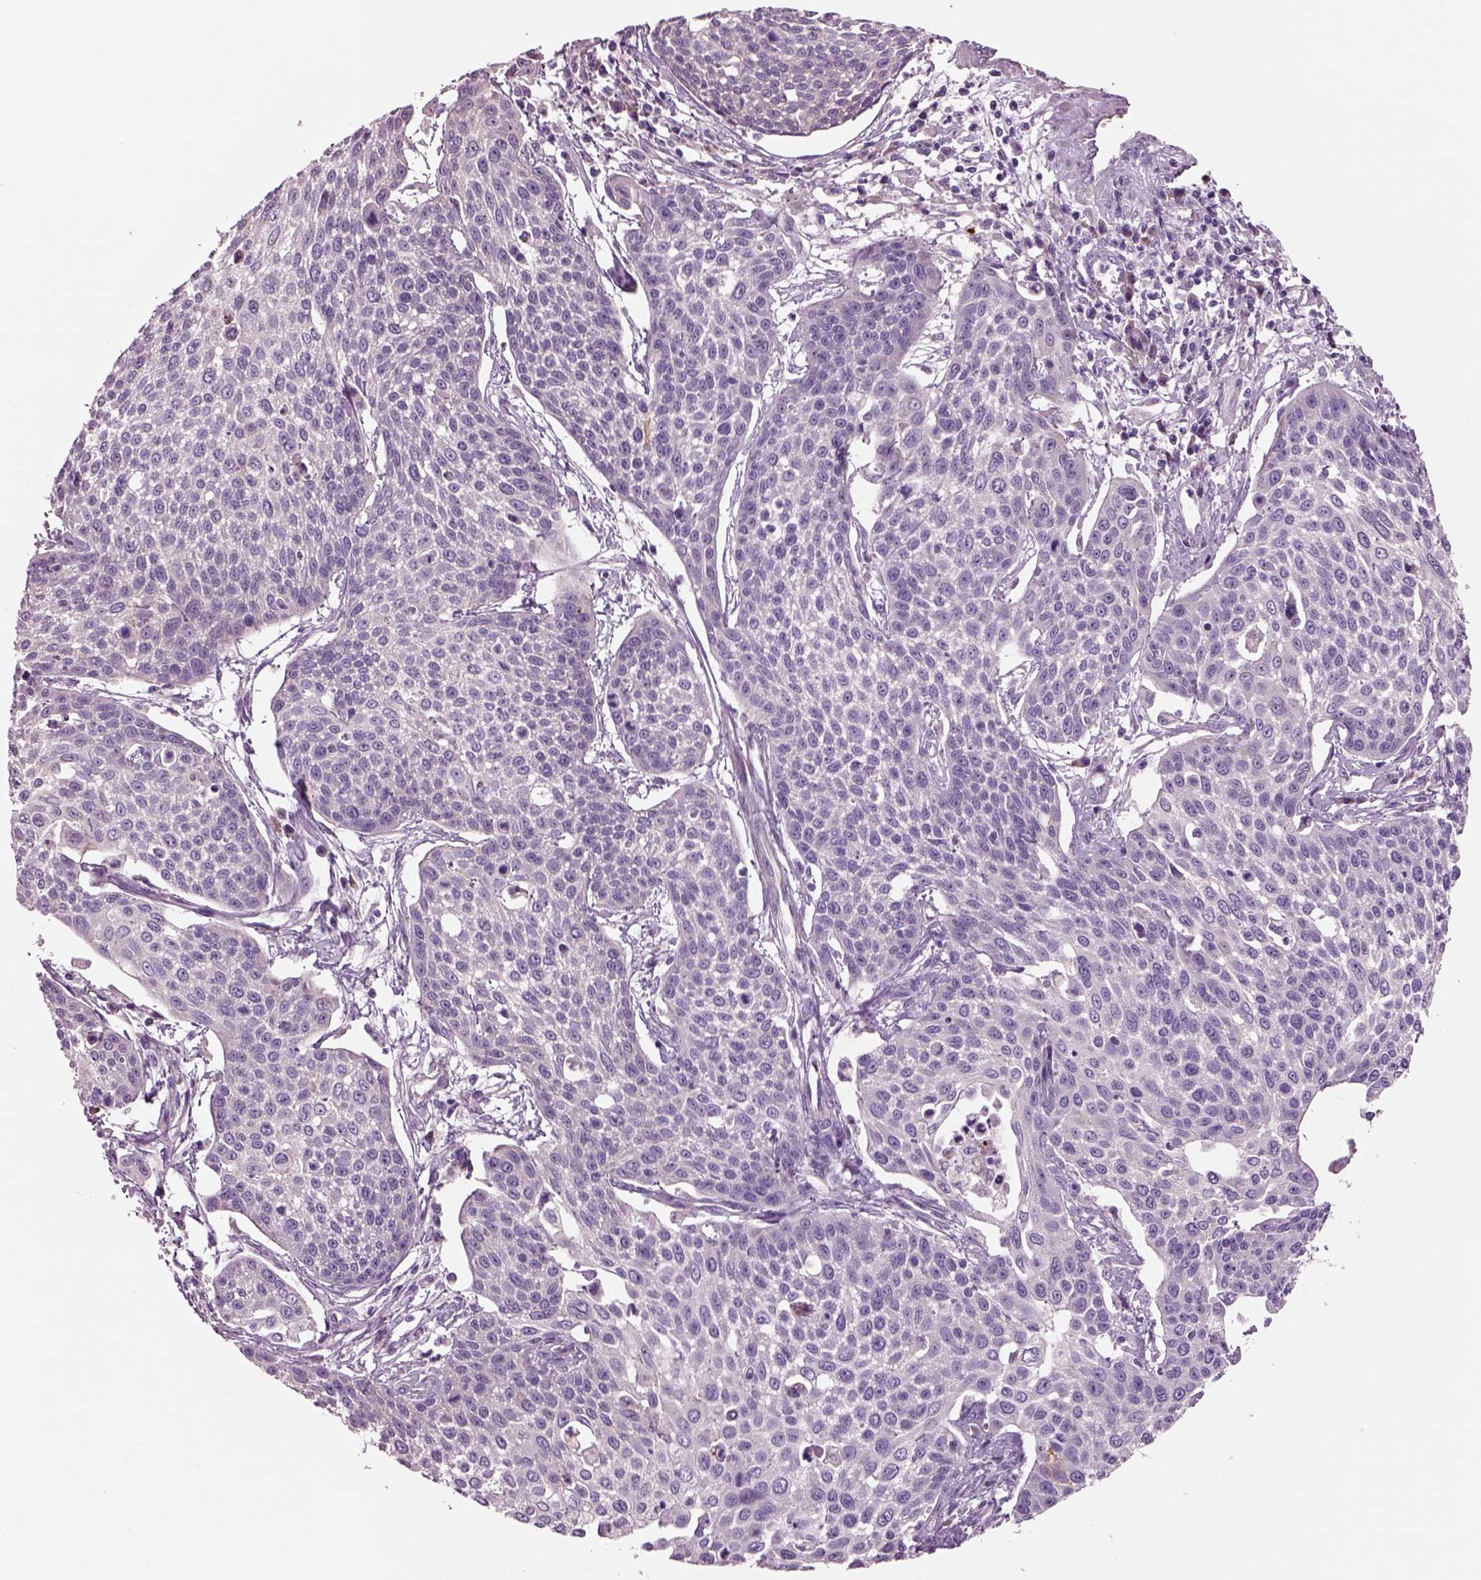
{"staining": {"intensity": "negative", "quantity": "none", "location": "none"}, "tissue": "cervical cancer", "cell_type": "Tumor cells", "image_type": "cancer", "snomed": [{"axis": "morphology", "description": "Squamous cell carcinoma, NOS"}, {"axis": "topography", "description": "Cervix"}], "caption": "DAB (3,3'-diaminobenzidine) immunohistochemical staining of cervical cancer demonstrates no significant staining in tumor cells. (IHC, brightfield microscopy, high magnification).", "gene": "PLPP7", "patient": {"sex": "female", "age": 34}}